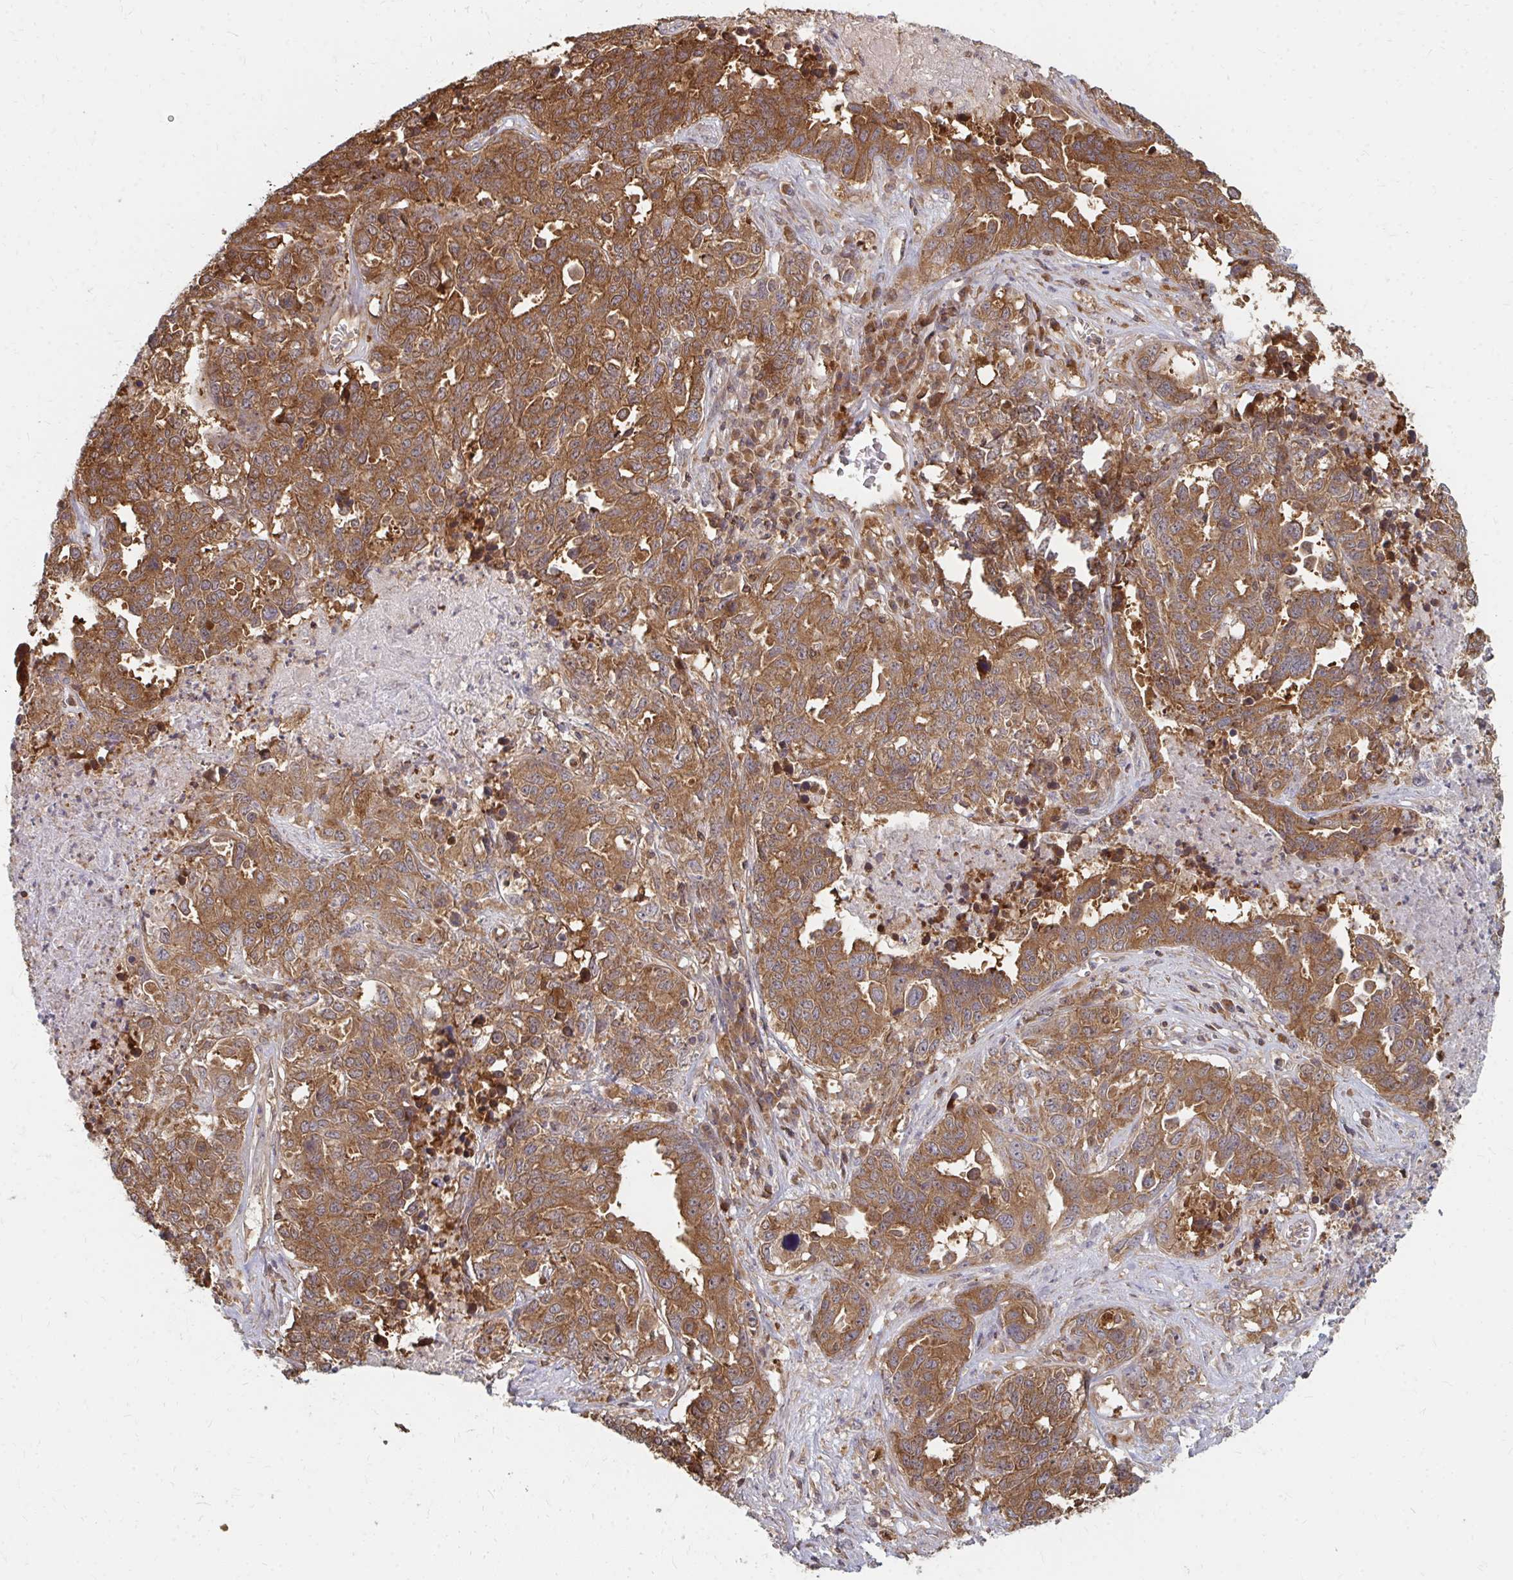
{"staining": {"intensity": "moderate", "quantity": ">75%", "location": "cytoplasmic/membranous"}, "tissue": "ovarian cancer", "cell_type": "Tumor cells", "image_type": "cancer", "snomed": [{"axis": "morphology", "description": "Carcinoma, endometroid"}, {"axis": "topography", "description": "Ovary"}], "caption": "Ovarian cancer was stained to show a protein in brown. There is medium levels of moderate cytoplasmic/membranous staining in about >75% of tumor cells.", "gene": "ZNF285", "patient": {"sex": "female", "age": 62}}